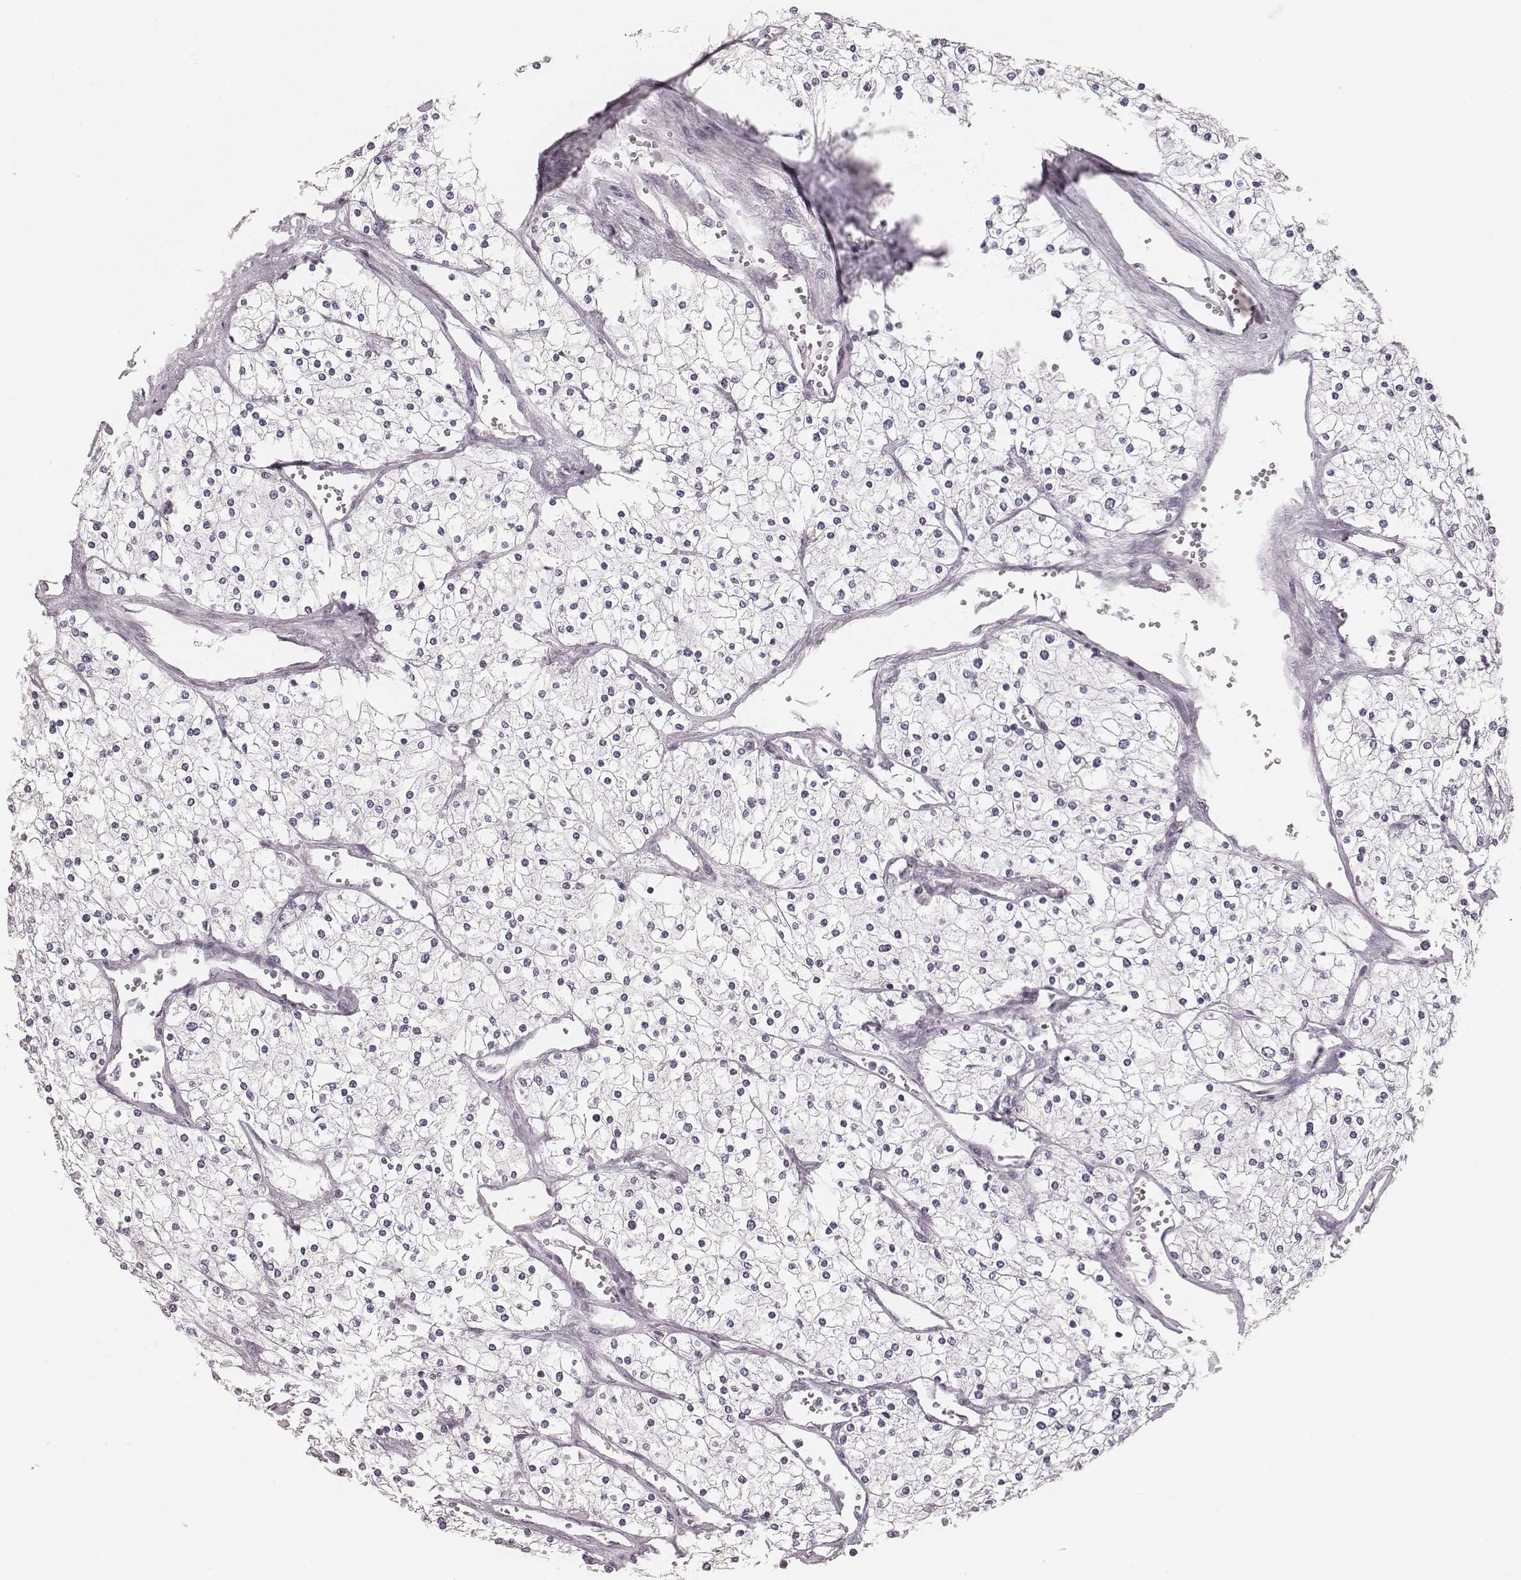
{"staining": {"intensity": "negative", "quantity": "none", "location": "none"}, "tissue": "renal cancer", "cell_type": "Tumor cells", "image_type": "cancer", "snomed": [{"axis": "morphology", "description": "Adenocarcinoma, NOS"}, {"axis": "topography", "description": "Kidney"}], "caption": "This is a photomicrograph of immunohistochemistry (IHC) staining of renal adenocarcinoma, which shows no positivity in tumor cells. The staining was performed using DAB (3,3'-diaminobenzidine) to visualize the protein expression in brown, while the nuclei were stained in blue with hematoxylin (Magnification: 20x).", "gene": "S100Z", "patient": {"sex": "male", "age": 80}}